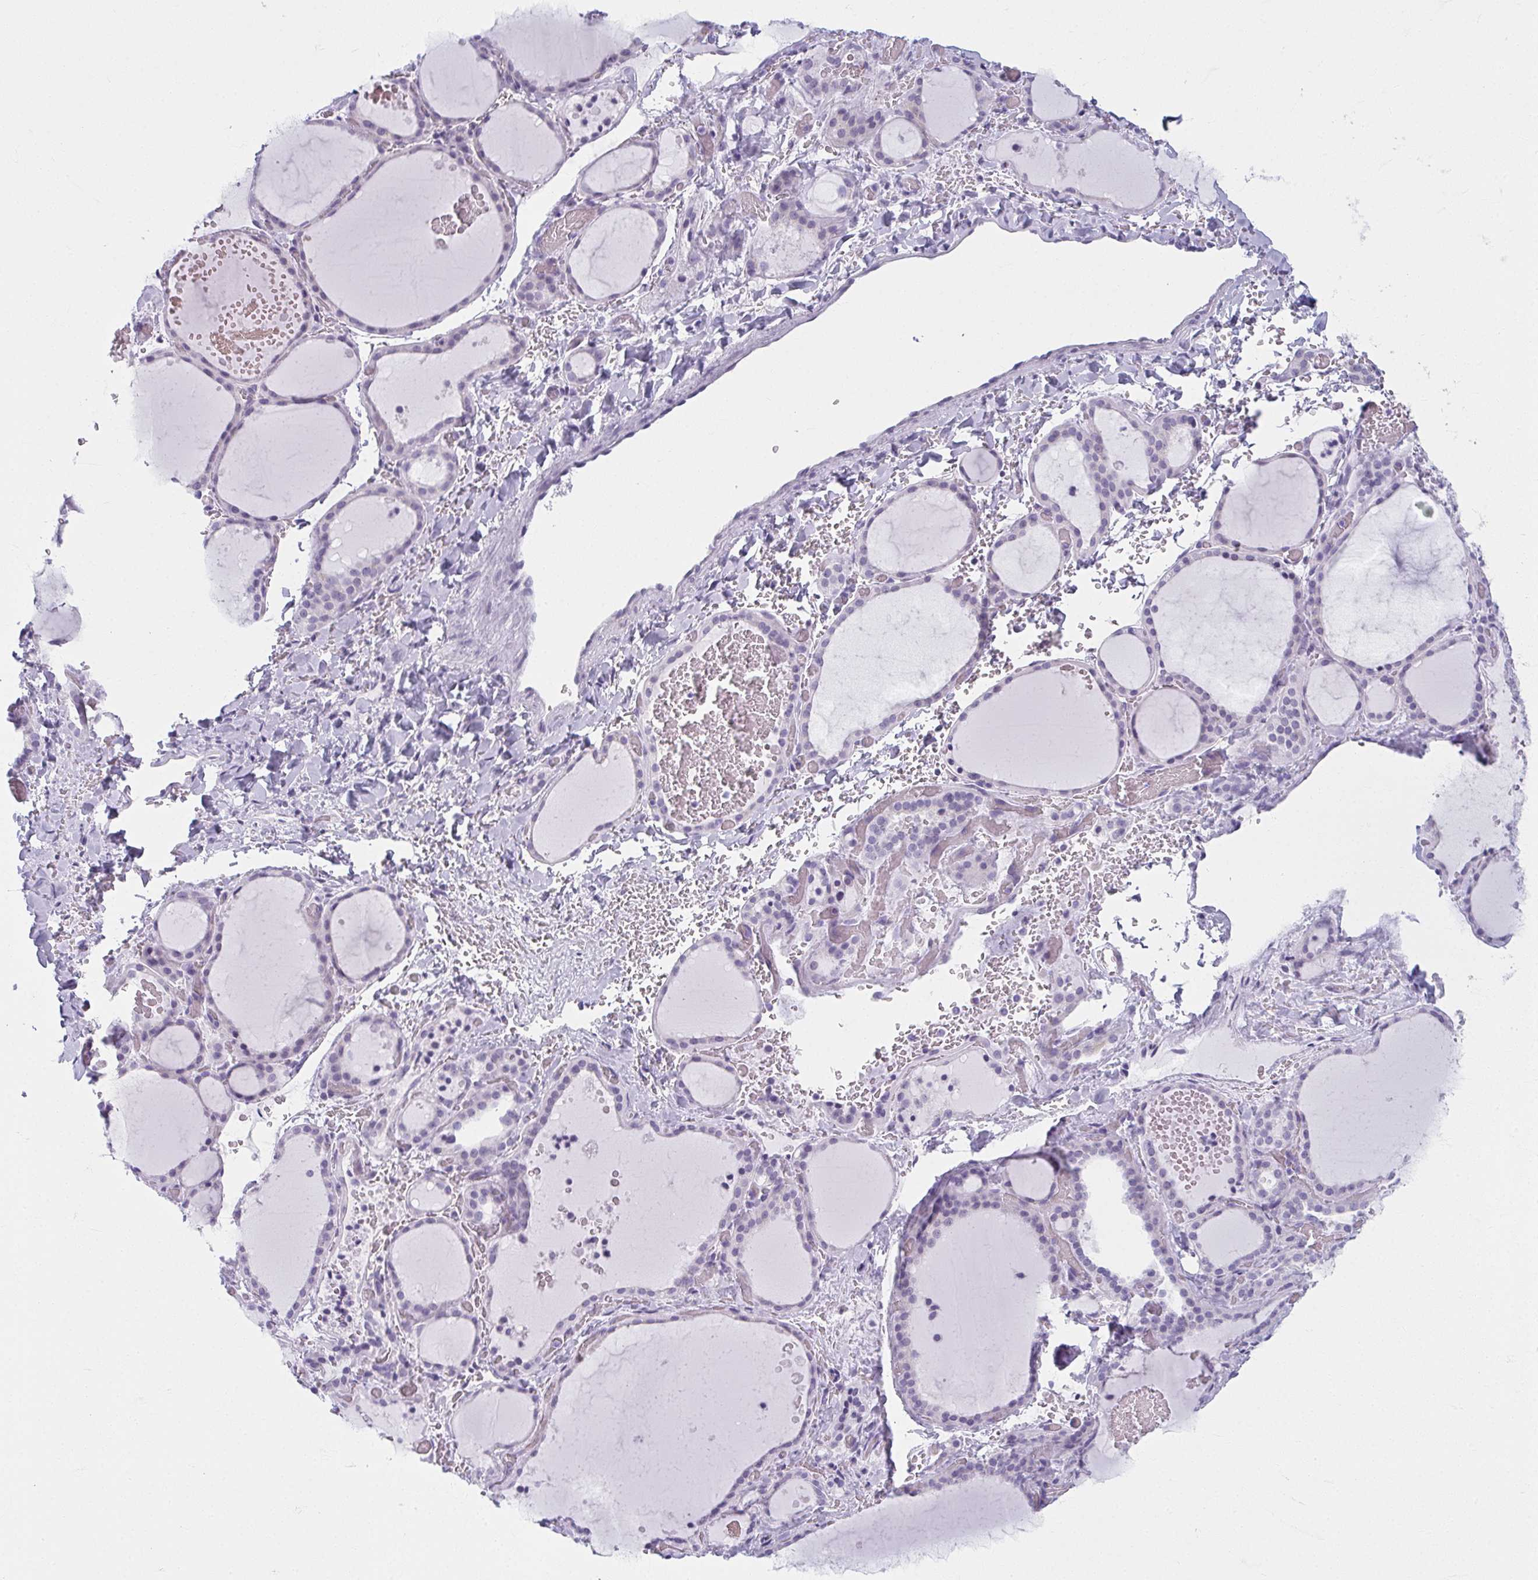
{"staining": {"intensity": "negative", "quantity": "none", "location": "none"}, "tissue": "thyroid gland", "cell_type": "Glandular cells", "image_type": "normal", "snomed": [{"axis": "morphology", "description": "Normal tissue, NOS"}, {"axis": "topography", "description": "Thyroid gland"}], "caption": "Image shows no protein staining in glandular cells of normal thyroid gland. (DAB (3,3'-diaminobenzidine) IHC with hematoxylin counter stain).", "gene": "MOBP", "patient": {"sex": "female", "age": 36}}